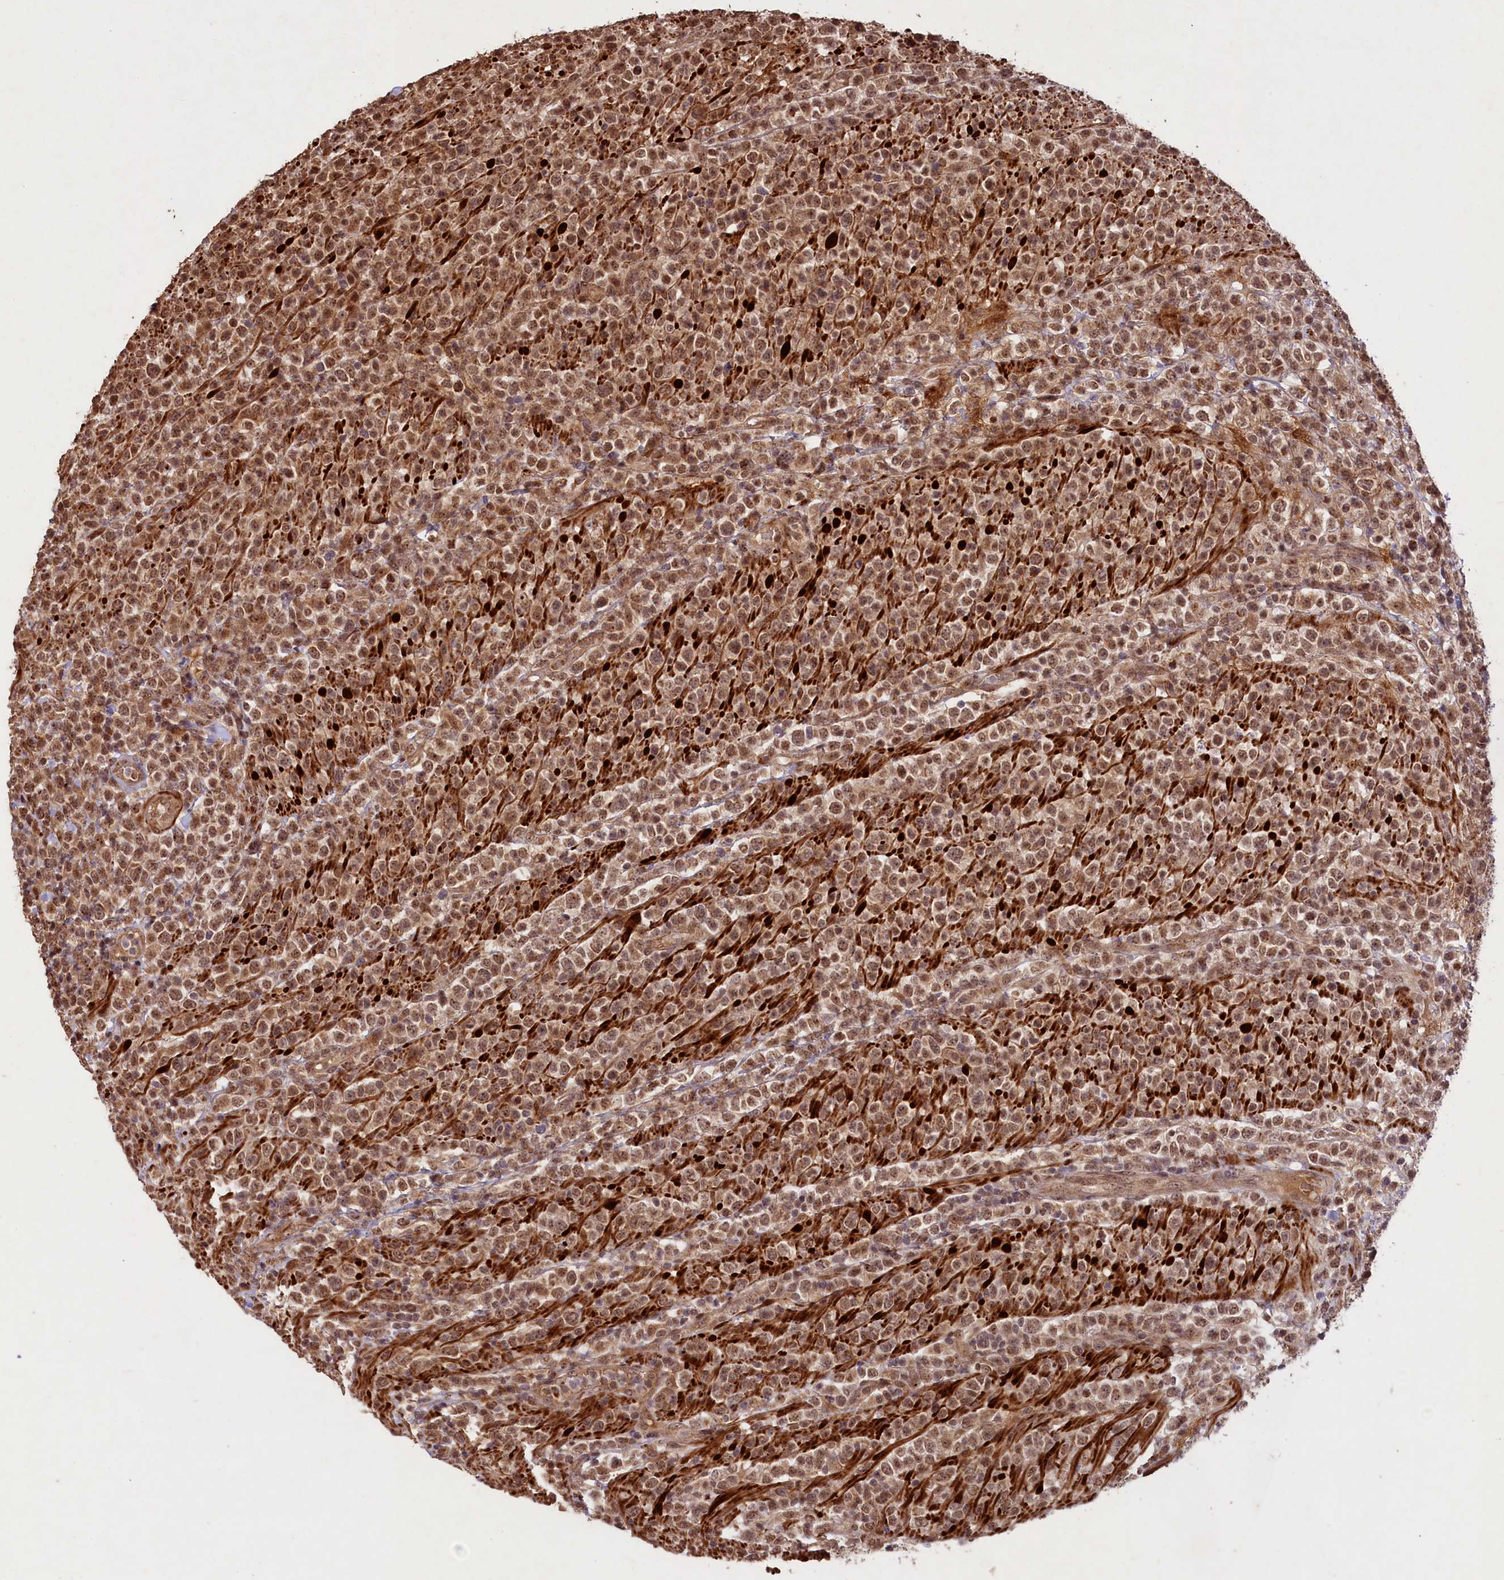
{"staining": {"intensity": "moderate", "quantity": ">75%", "location": "cytoplasmic/membranous,nuclear"}, "tissue": "lymphoma", "cell_type": "Tumor cells", "image_type": "cancer", "snomed": [{"axis": "morphology", "description": "Malignant lymphoma, non-Hodgkin's type, High grade"}, {"axis": "topography", "description": "Colon"}], "caption": "Protein staining reveals moderate cytoplasmic/membranous and nuclear positivity in approximately >75% of tumor cells in lymphoma.", "gene": "SHPRH", "patient": {"sex": "female", "age": 53}}